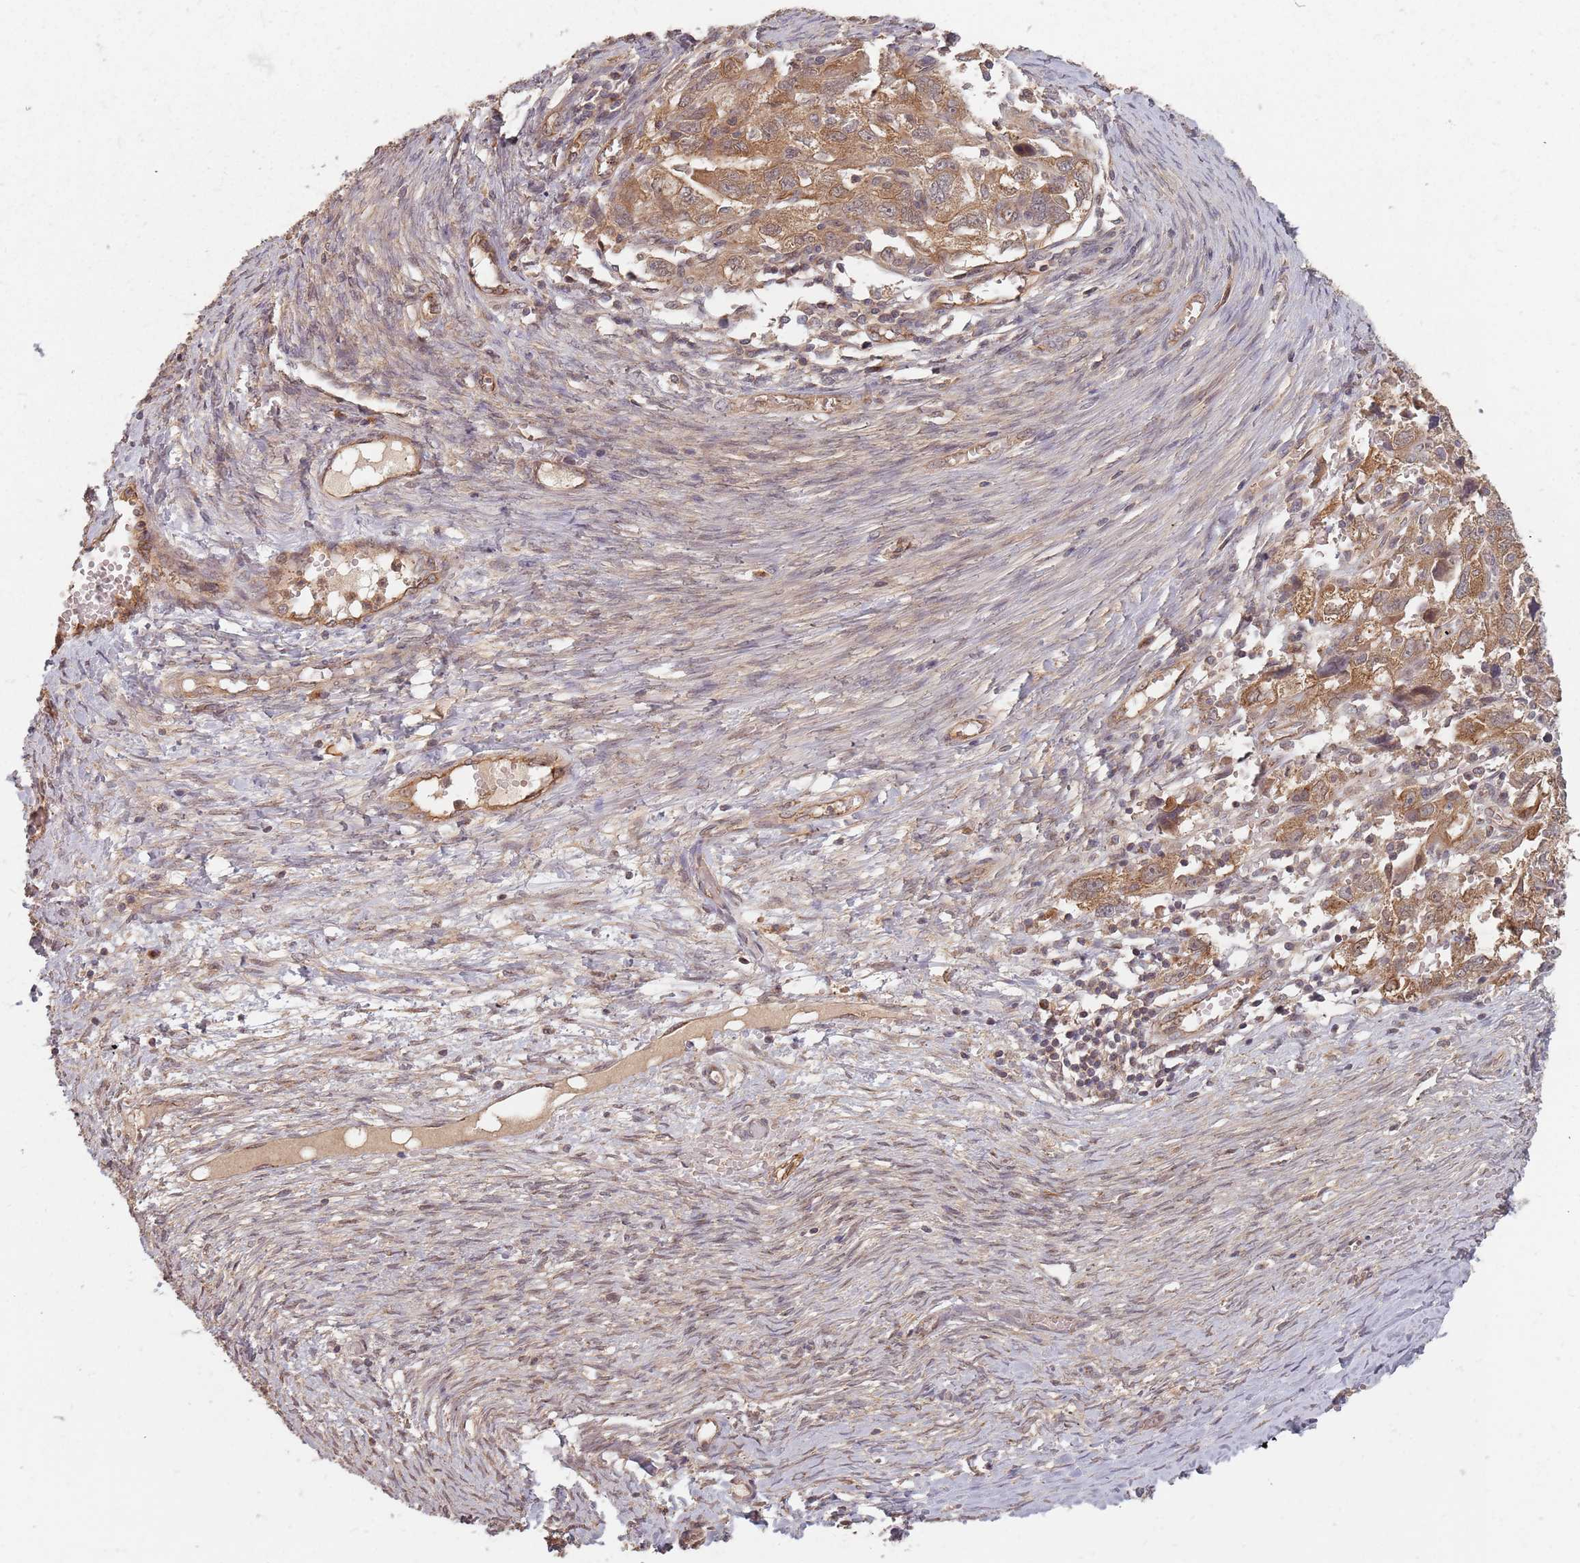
{"staining": {"intensity": "moderate", "quantity": ">75%", "location": "cytoplasmic/membranous"}, "tissue": "ovarian cancer", "cell_type": "Tumor cells", "image_type": "cancer", "snomed": [{"axis": "morphology", "description": "Carcinoma, NOS"}, {"axis": "morphology", "description": "Cystadenocarcinoma, serous, NOS"}, {"axis": "topography", "description": "Ovary"}], "caption": "A histopathology image showing moderate cytoplasmic/membranous expression in approximately >75% of tumor cells in ovarian cancer (serous cystadenocarcinoma), as visualized by brown immunohistochemical staining.", "gene": "C3orf14", "patient": {"sex": "female", "age": 69}}